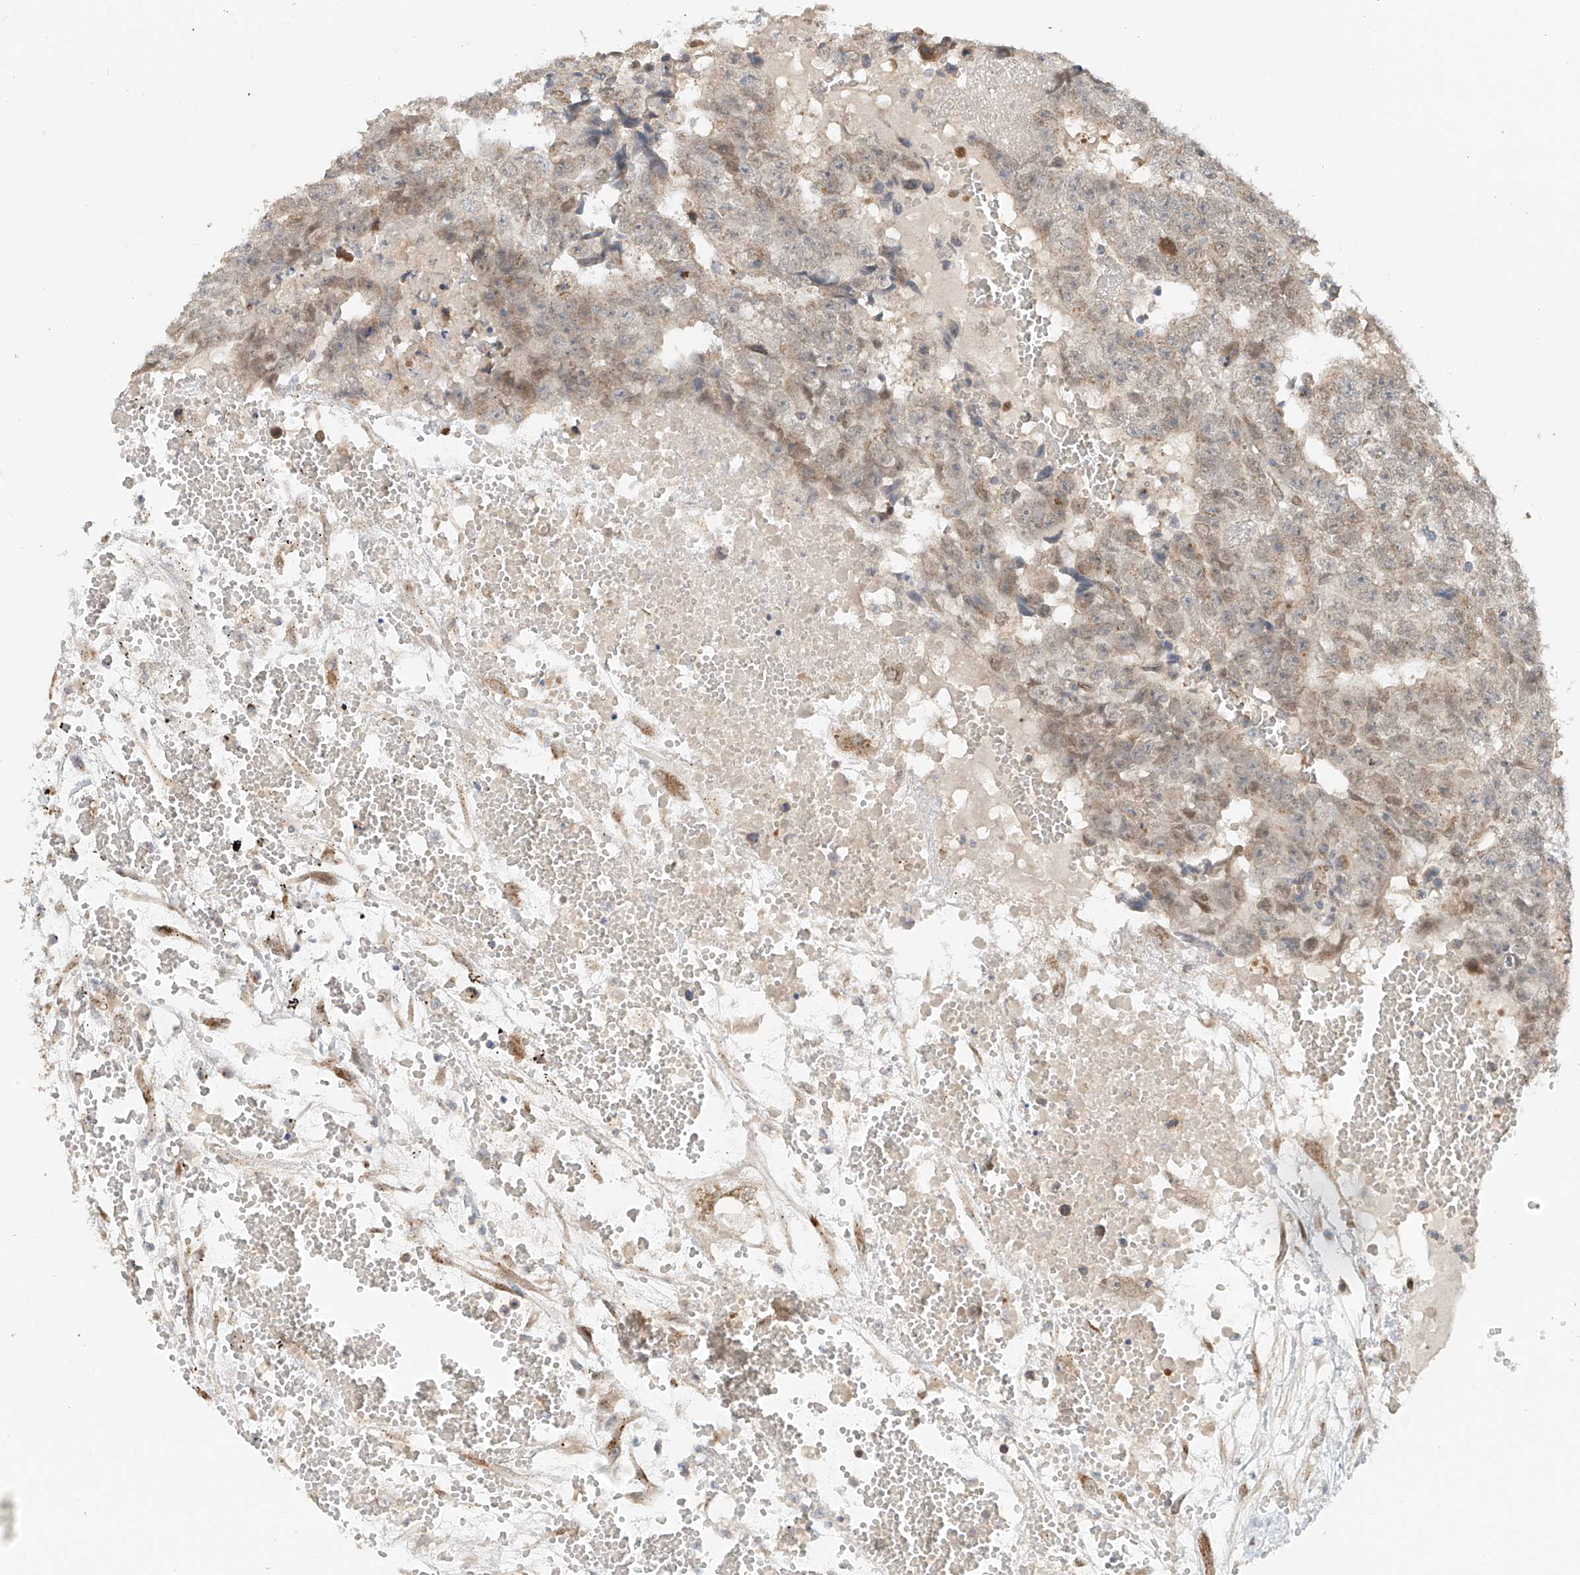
{"staining": {"intensity": "weak", "quantity": "25%-75%", "location": "cytoplasmic/membranous"}, "tissue": "testis cancer", "cell_type": "Tumor cells", "image_type": "cancer", "snomed": [{"axis": "morphology", "description": "Carcinoma, Embryonal, NOS"}, {"axis": "topography", "description": "Testis"}], "caption": "Weak cytoplasmic/membranous expression is identified in about 25%-75% of tumor cells in embryonal carcinoma (testis). The protein is shown in brown color, while the nuclei are stained blue.", "gene": "STARD9", "patient": {"sex": "male", "age": 25}}